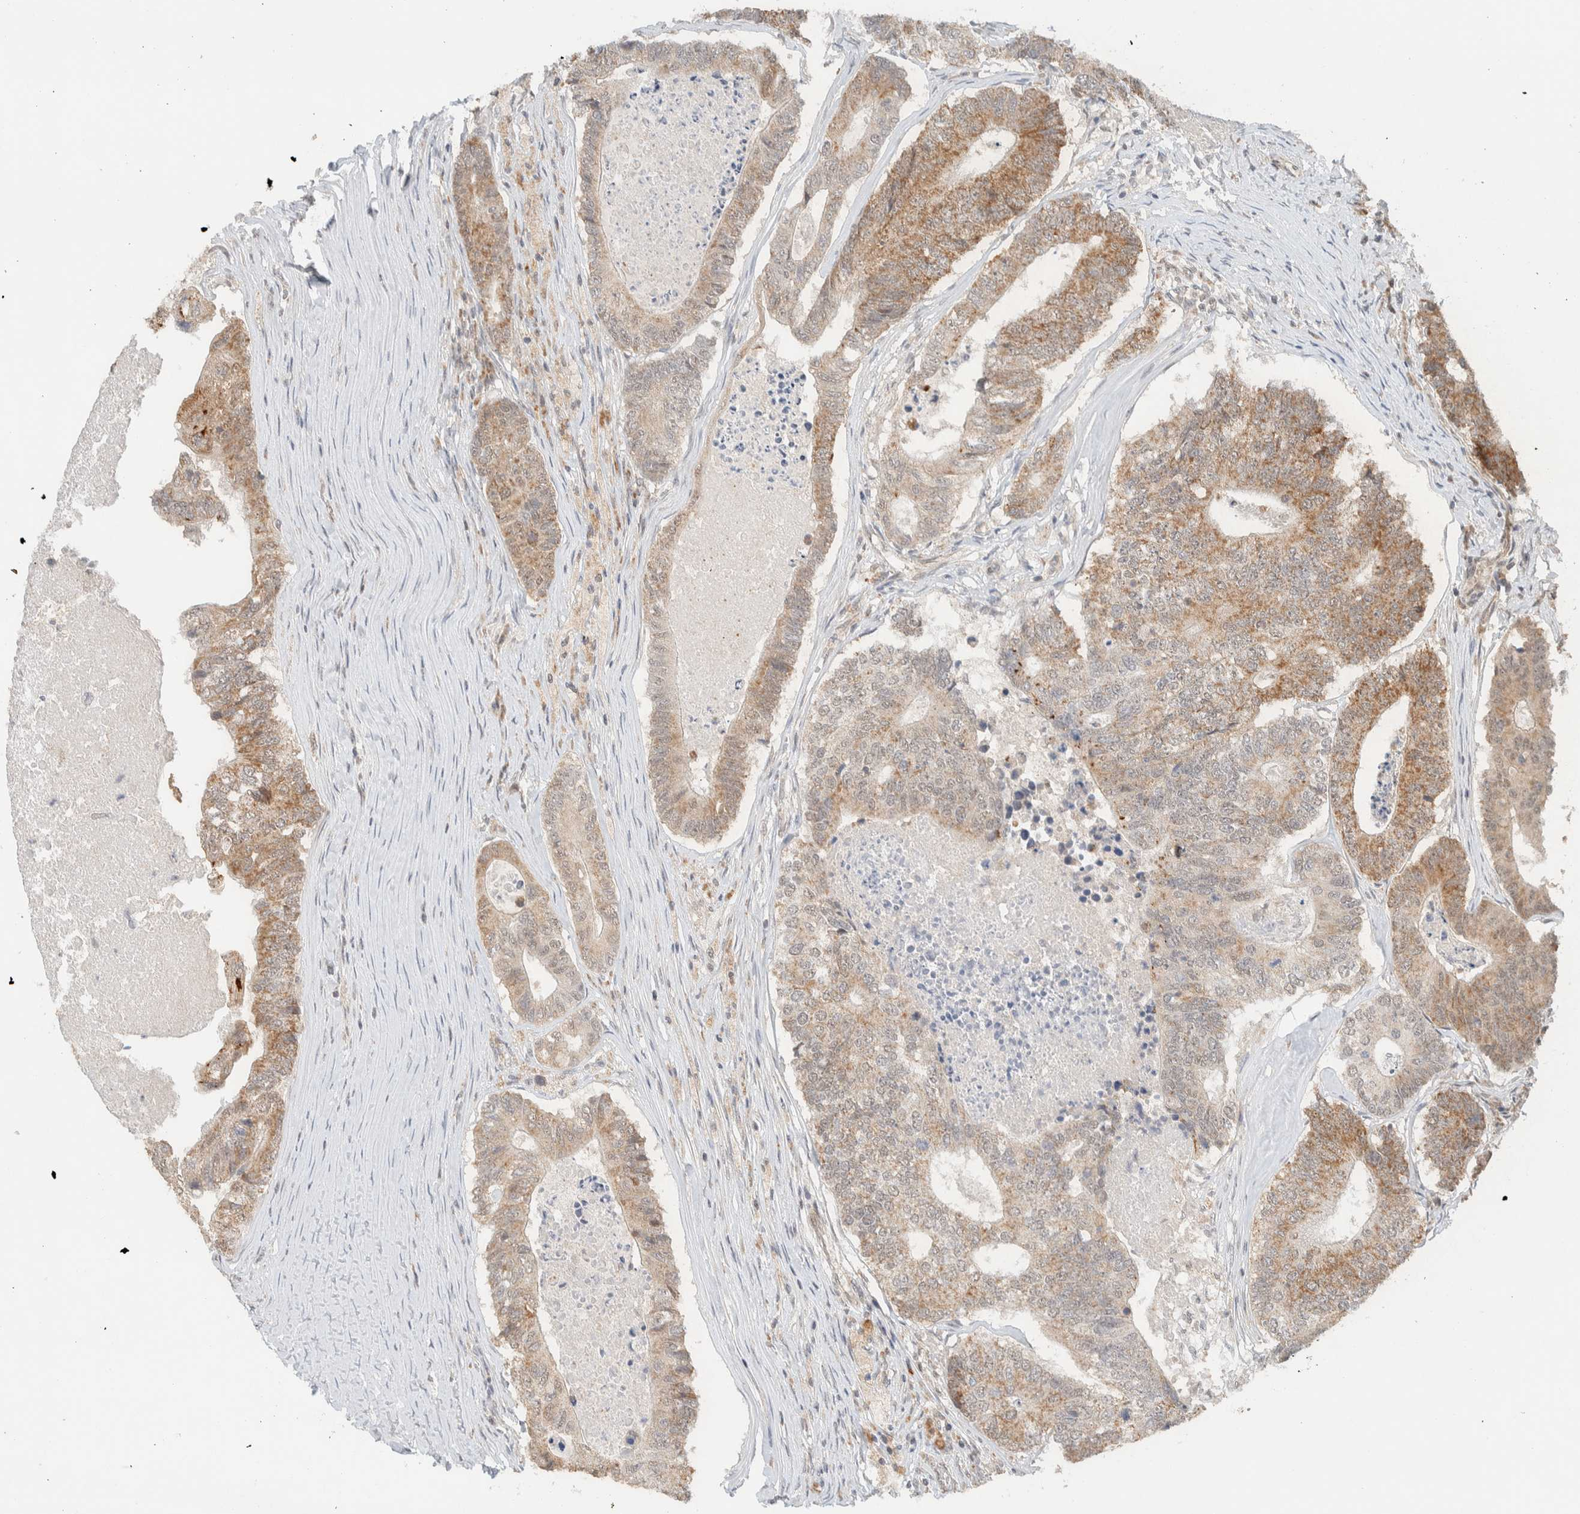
{"staining": {"intensity": "moderate", "quantity": ">75%", "location": "cytoplasmic/membranous"}, "tissue": "colorectal cancer", "cell_type": "Tumor cells", "image_type": "cancer", "snomed": [{"axis": "morphology", "description": "Adenocarcinoma, NOS"}, {"axis": "topography", "description": "Colon"}], "caption": "Colorectal cancer stained with a protein marker shows moderate staining in tumor cells.", "gene": "MRPL41", "patient": {"sex": "female", "age": 67}}